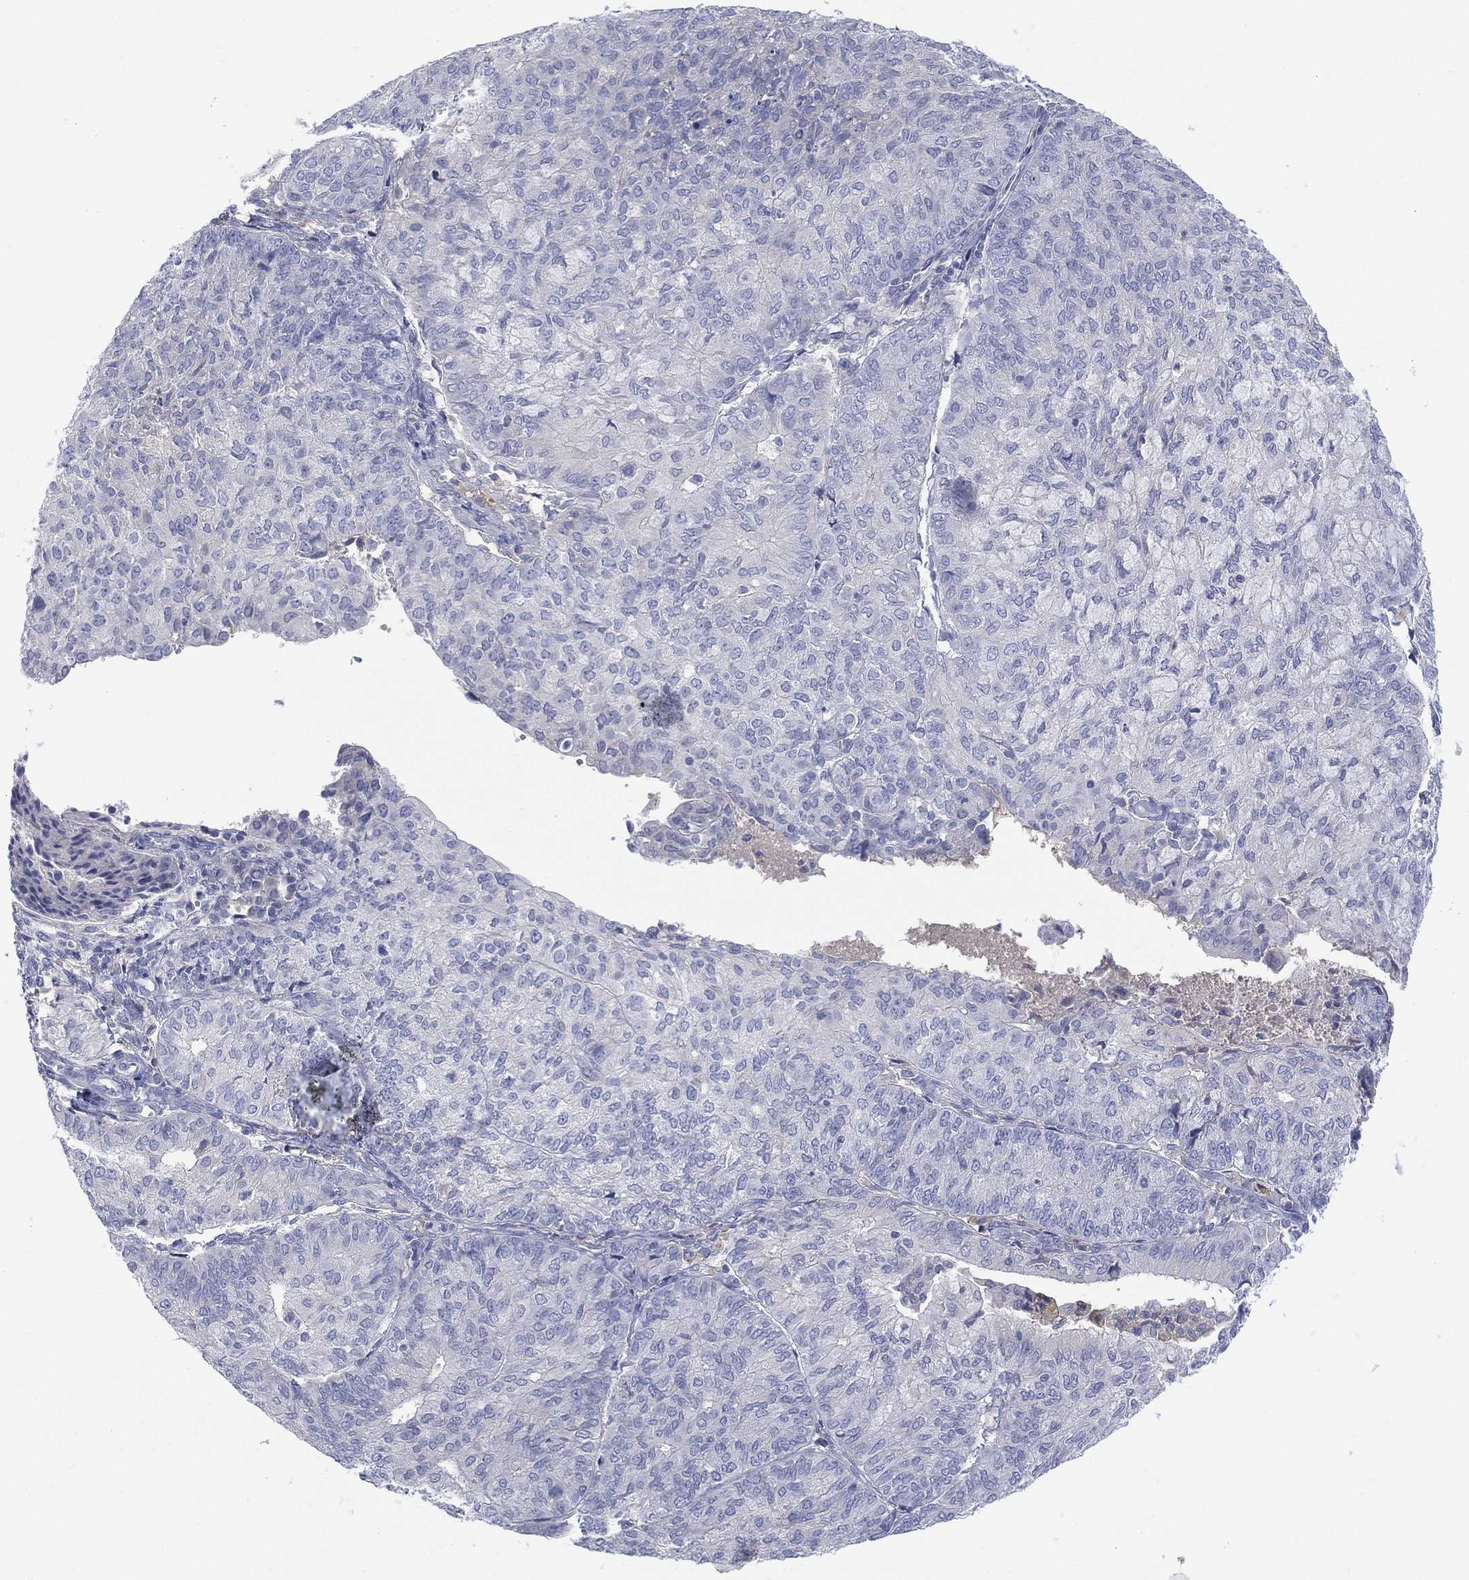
{"staining": {"intensity": "negative", "quantity": "none", "location": "none"}, "tissue": "endometrial cancer", "cell_type": "Tumor cells", "image_type": "cancer", "snomed": [{"axis": "morphology", "description": "Adenocarcinoma, NOS"}, {"axis": "topography", "description": "Endometrium"}], "caption": "This histopathology image is of endometrial adenocarcinoma stained with immunohistochemistry (IHC) to label a protein in brown with the nuclei are counter-stained blue. There is no expression in tumor cells.", "gene": "CYP2D6", "patient": {"sex": "female", "age": 82}}